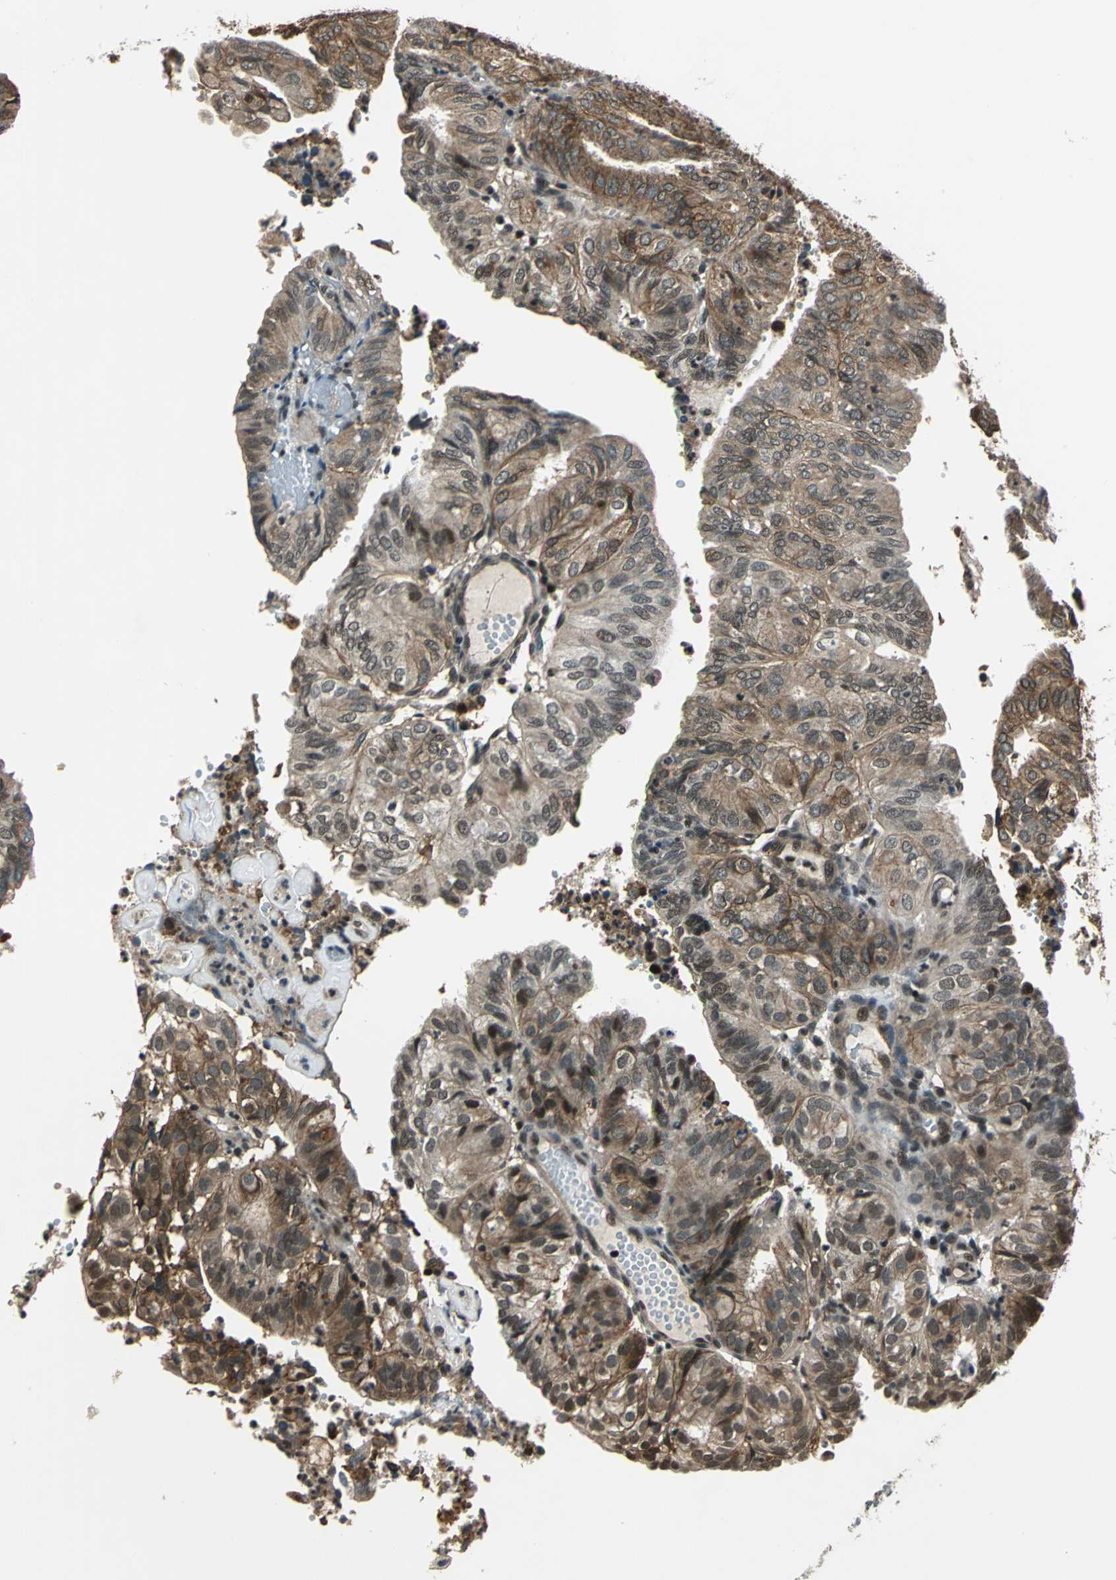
{"staining": {"intensity": "moderate", "quantity": "25%-75%", "location": "cytoplasmic/membranous,nuclear"}, "tissue": "endometrial cancer", "cell_type": "Tumor cells", "image_type": "cancer", "snomed": [{"axis": "morphology", "description": "Adenocarcinoma, NOS"}, {"axis": "topography", "description": "Uterus"}], "caption": "Immunohistochemical staining of endometrial cancer displays moderate cytoplasmic/membranous and nuclear protein expression in approximately 25%-75% of tumor cells. (DAB (3,3'-diaminobenzidine) IHC, brown staining for protein, blue staining for nuclei).", "gene": "NR2C2", "patient": {"sex": "female", "age": 60}}